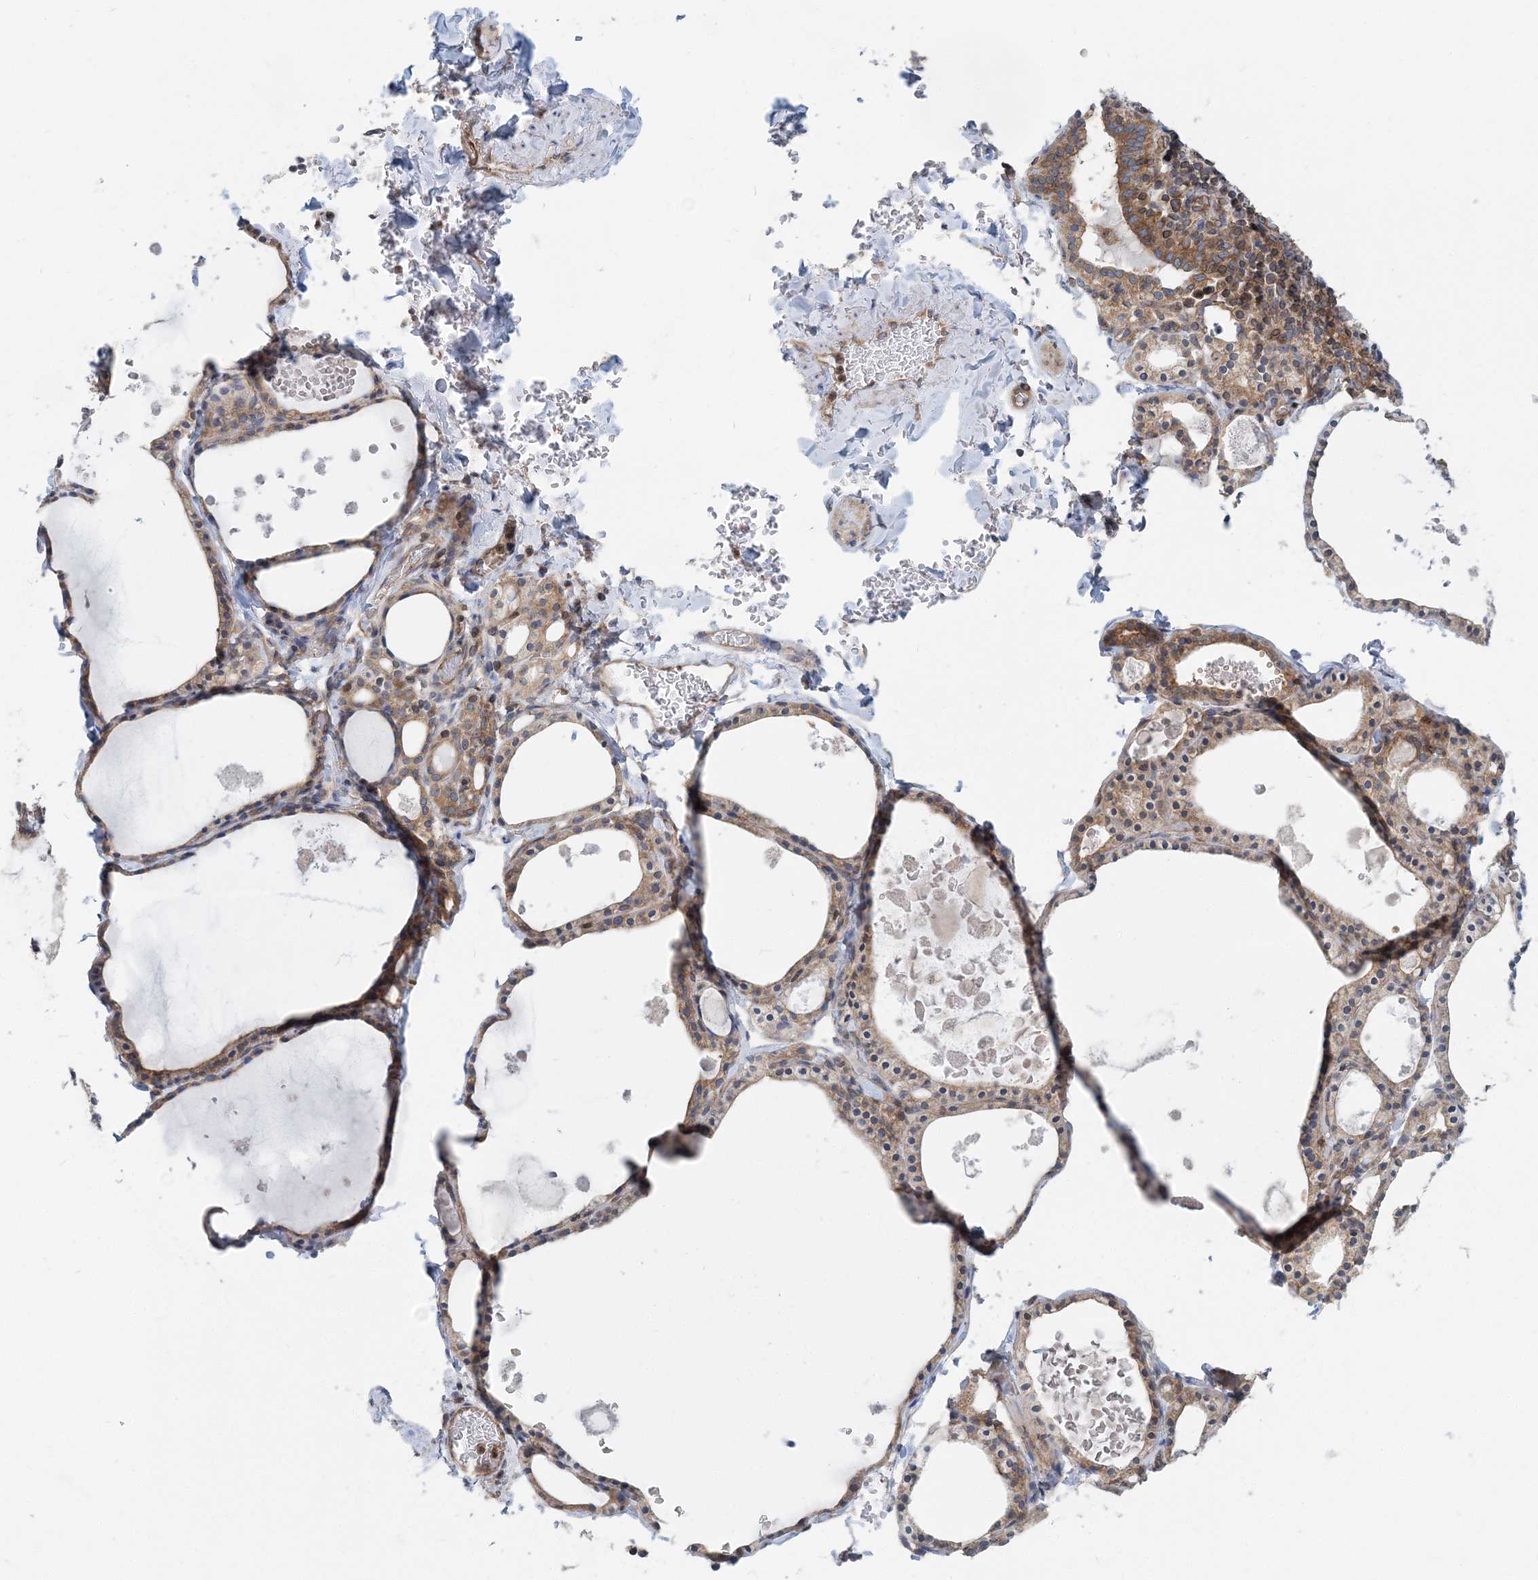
{"staining": {"intensity": "moderate", "quantity": ">75%", "location": "cytoplasmic/membranous"}, "tissue": "thyroid gland", "cell_type": "Glandular cells", "image_type": "normal", "snomed": [{"axis": "morphology", "description": "Normal tissue, NOS"}, {"axis": "topography", "description": "Thyroid gland"}], "caption": "The immunohistochemical stain highlights moderate cytoplasmic/membranous staining in glandular cells of unremarkable thyroid gland.", "gene": "MOB4", "patient": {"sex": "male", "age": 56}}